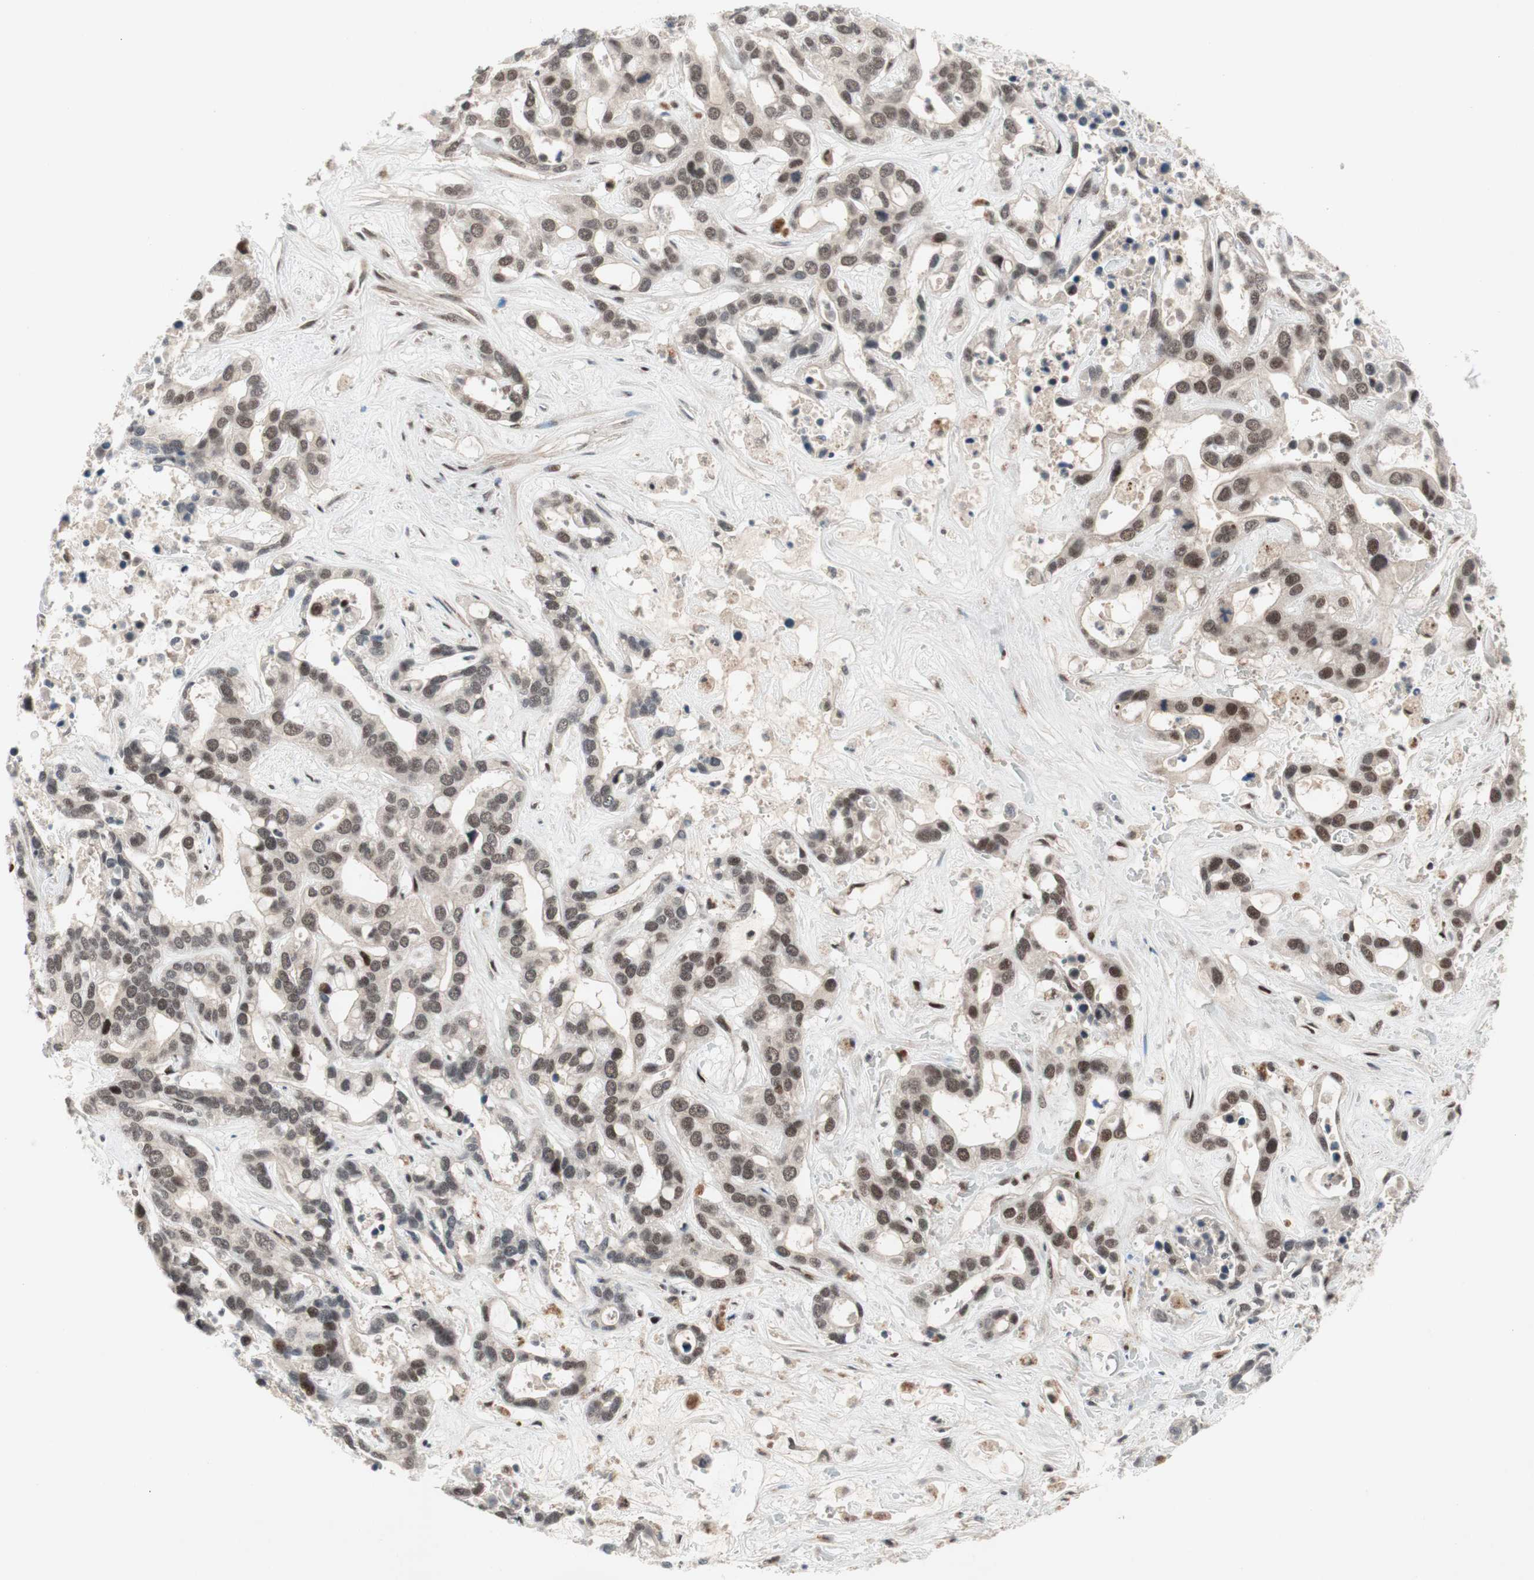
{"staining": {"intensity": "strong", "quantity": ">75%", "location": "nuclear"}, "tissue": "liver cancer", "cell_type": "Tumor cells", "image_type": "cancer", "snomed": [{"axis": "morphology", "description": "Cholangiocarcinoma"}, {"axis": "topography", "description": "Liver"}], "caption": "A histopathology image of human liver cancer stained for a protein displays strong nuclear brown staining in tumor cells.", "gene": "TCF12", "patient": {"sex": "female", "age": 65}}